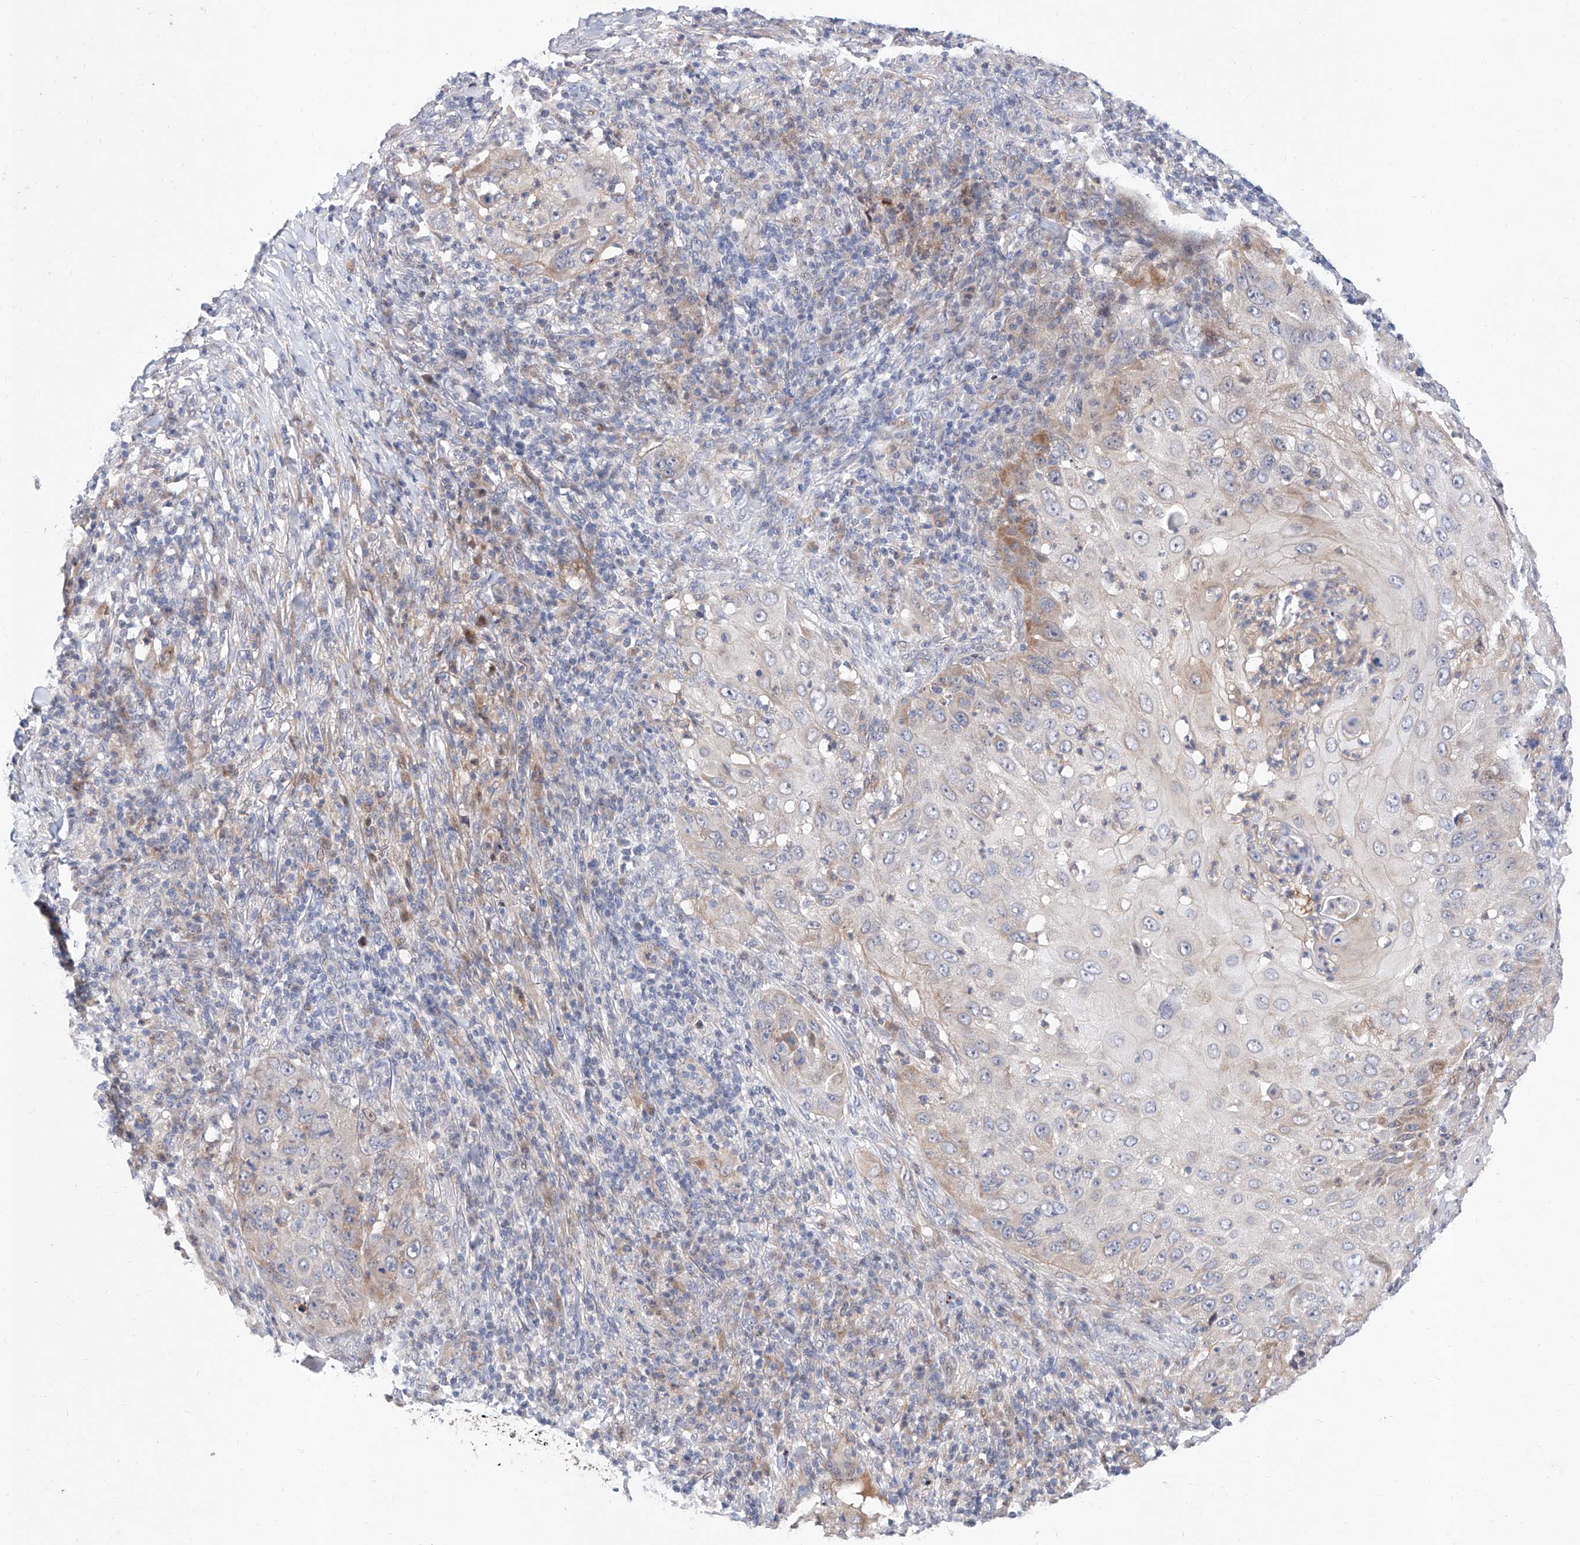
{"staining": {"intensity": "moderate", "quantity": "<25%", "location": "cytoplasmic/membranous"}, "tissue": "skin cancer", "cell_type": "Tumor cells", "image_type": "cancer", "snomed": [{"axis": "morphology", "description": "Squamous cell carcinoma, NOS"}, {"axis": "topography", "description": "Skin"}], "caption": "Brown immunohistochemical staining in skin cancer exhibits moderate cytoplasmic/membranous positivity in about <25% of tumor cells. The staining is performed using DAB (3,3'-diaminobenzidine) brown chromogen to label protein expression. The nuclei are counter-stained blue using hematoxylin.", "gene": "FUCA2", "patient": {"sex": "female", "age": 44}}